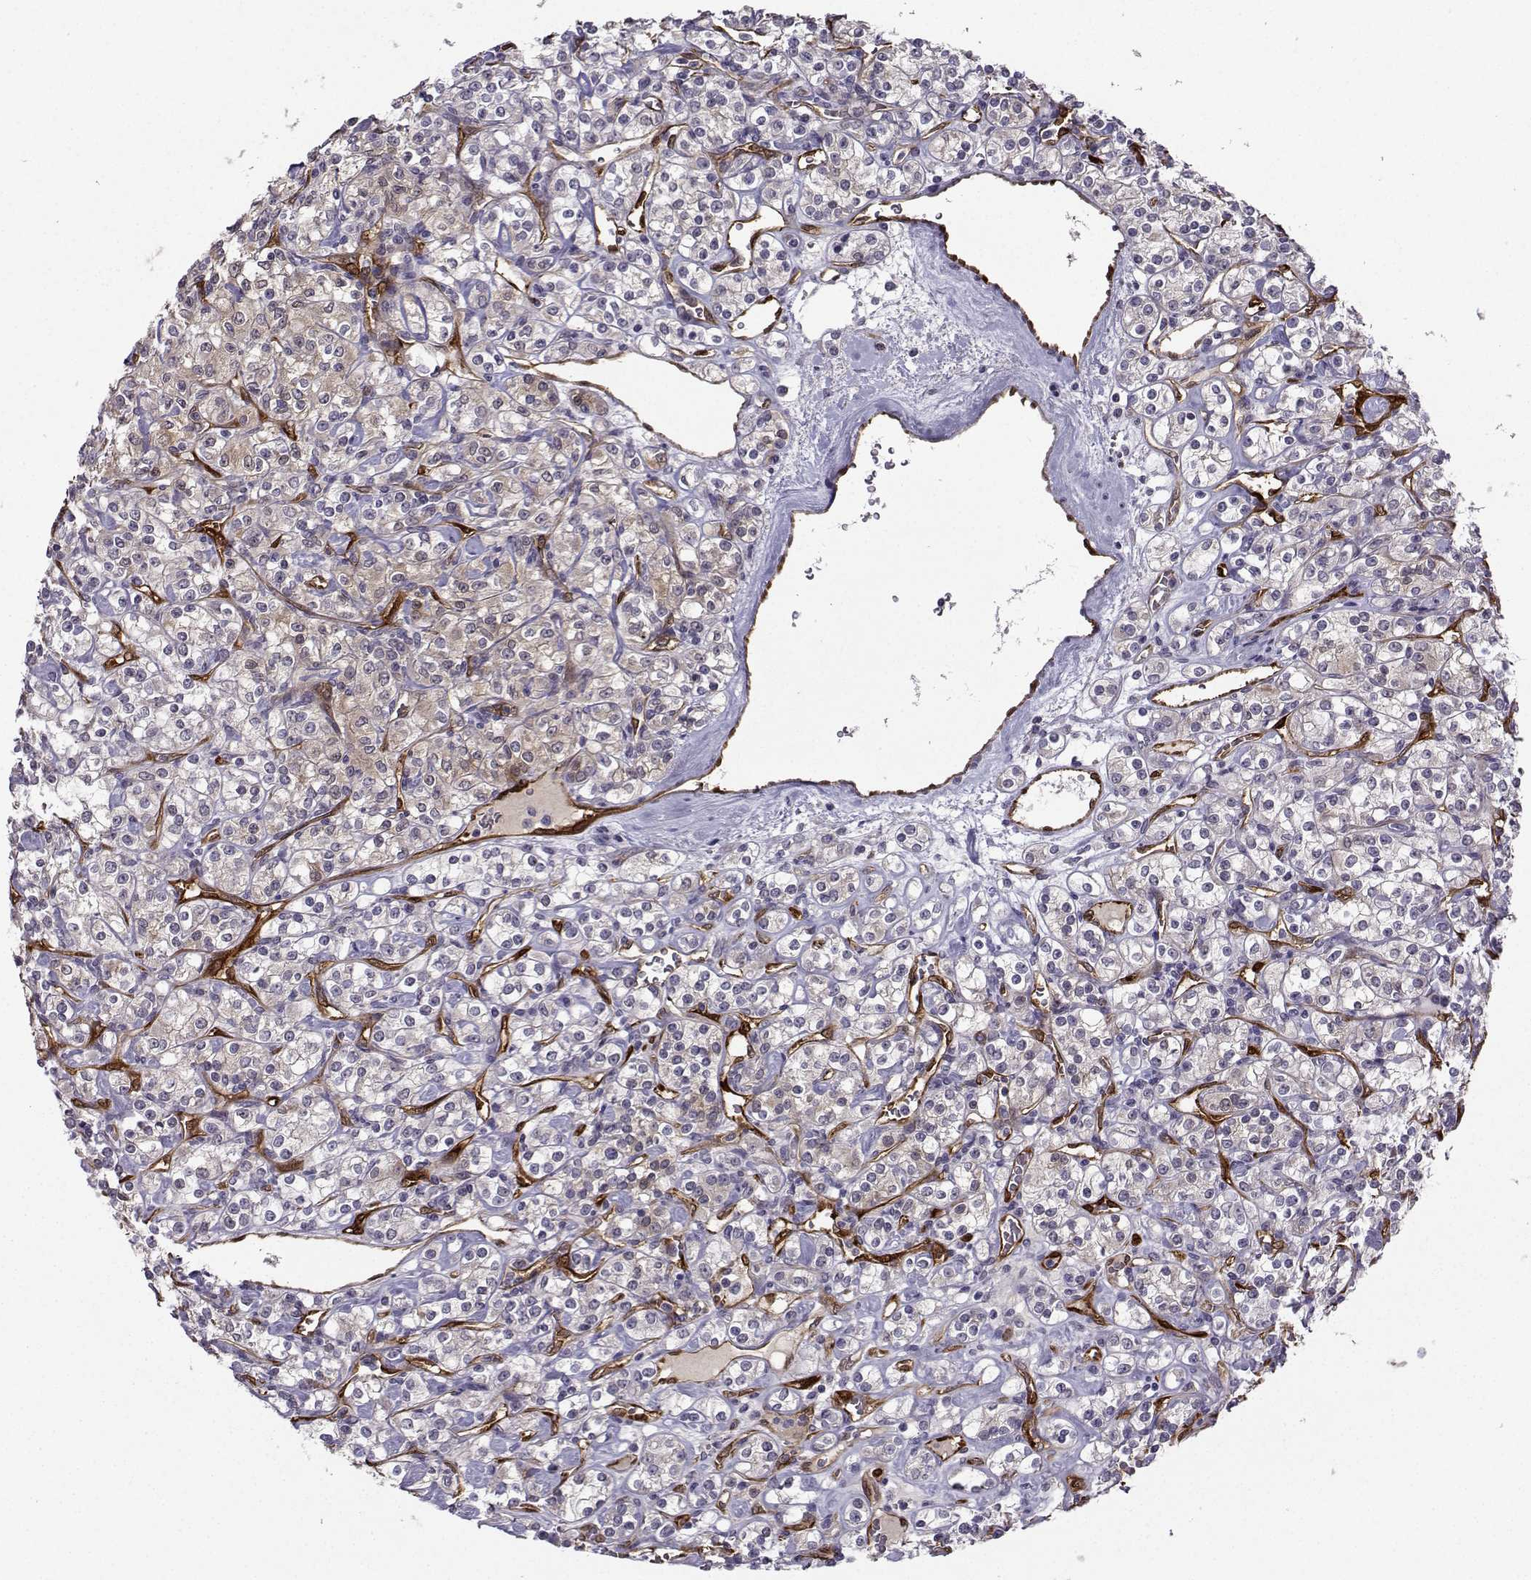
{"staining": {"intensity": "negative", "quantity": "none", "location": "none"}, "tissue": "renal cancer", "cell_type": "Tumor cells", "image_type": "cancer", "snomed": [{"axis": "morphology", "description": "Adenocarcinoma, NOS"}, {"axis": "topography", "description": "Kidney"}], "caption": "This is an immunohistochemistry (IHC) image of human renal cancer (adenocarcinoma). There is no expression in tumor cells.", "gene": "NQO1", "patient": {"sex": "male", "age": 77}}